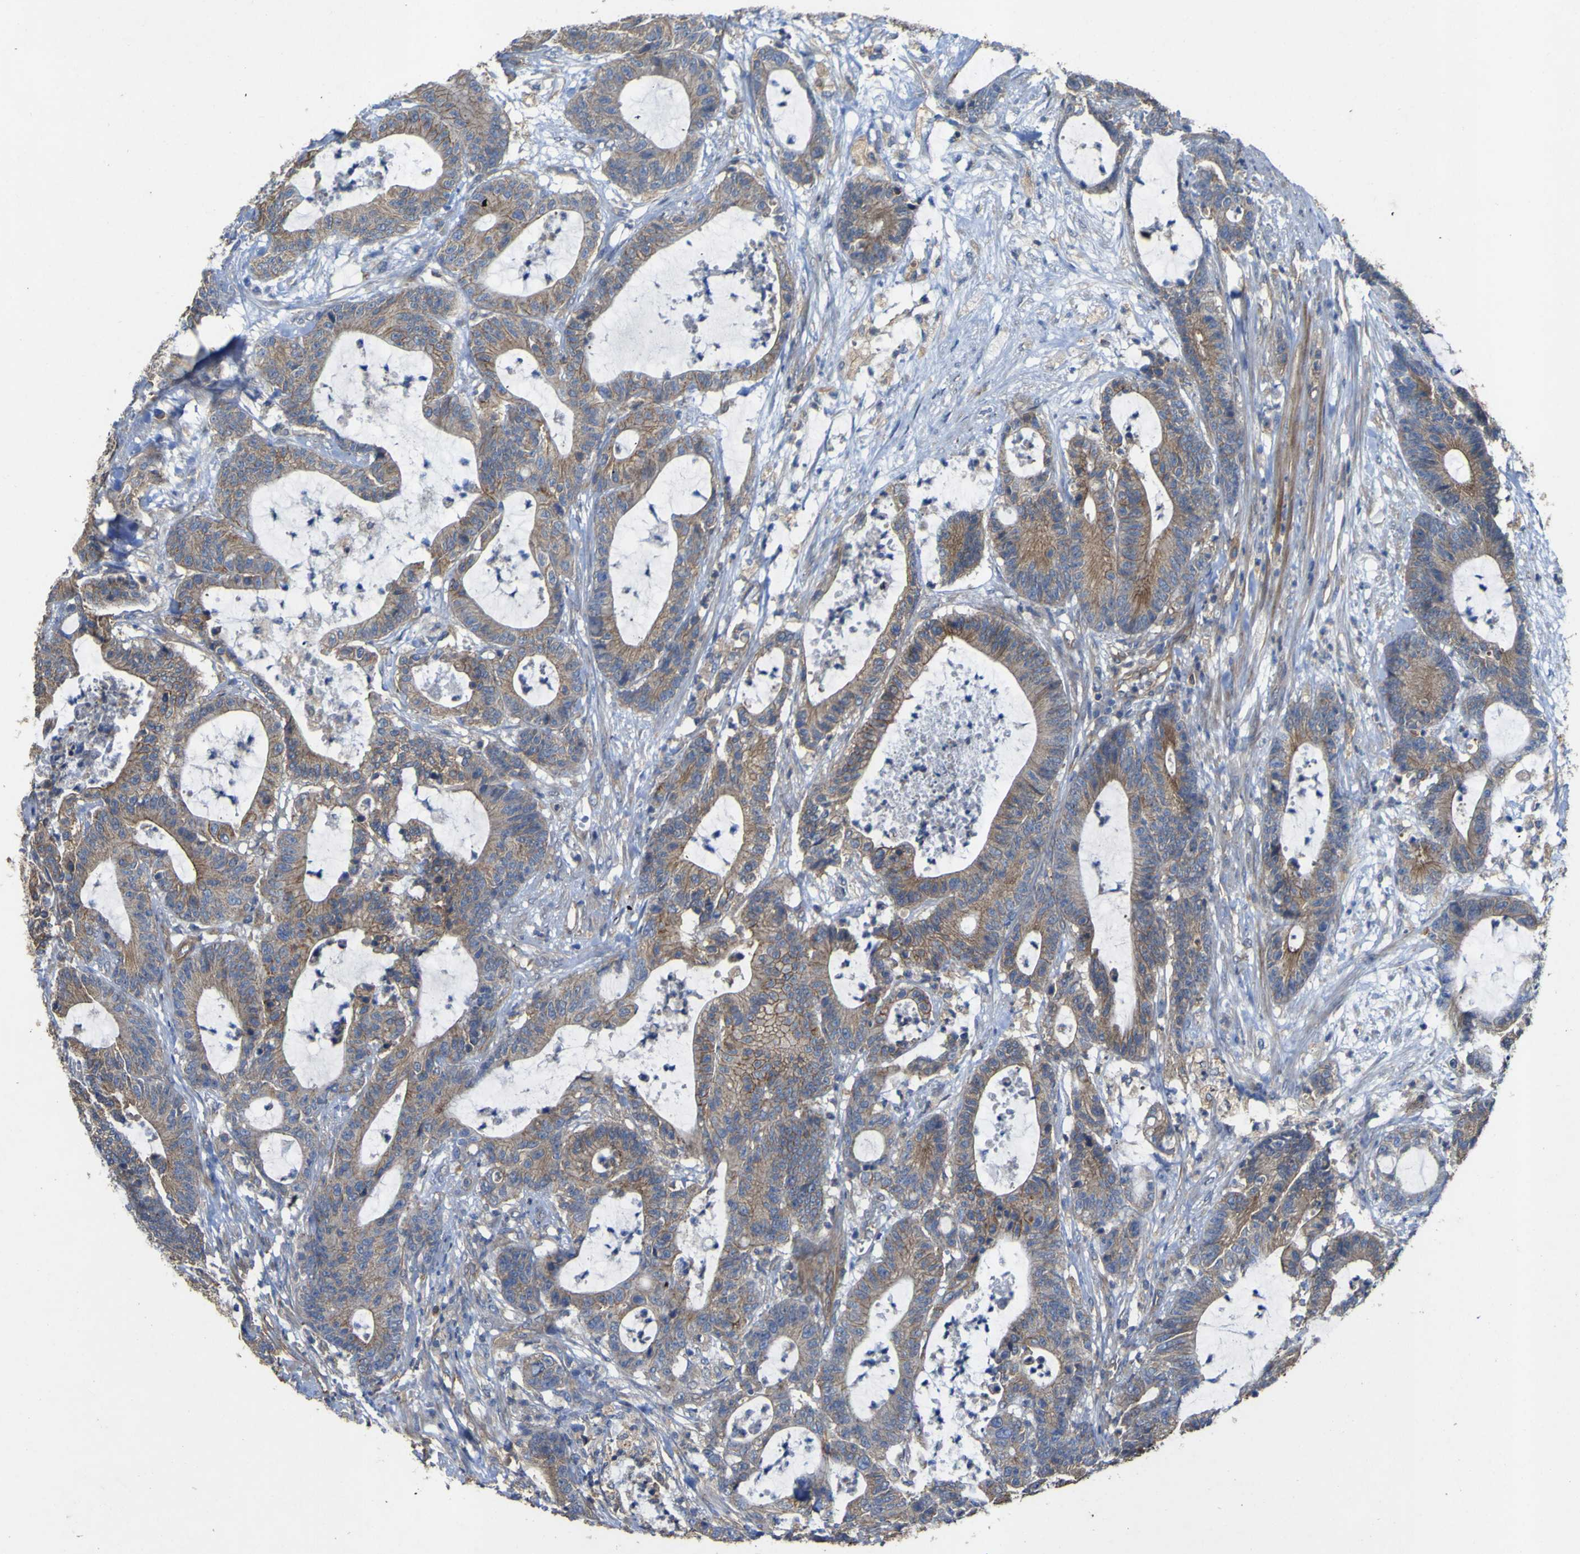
{"staining": {"intensity": "moderate", "quantity": ">75%", "location": "cytoplasmic/membranous"}, "tissue": "colorectal cancer", "cell_type": "Tumor cells", "image_type": "cancer", "snomed": [{"axis": "morphology", "description": "Adenocarcinoma, NOS"}, {"axis": "topography", "description": "Colon"}], "caption": "High-power microscopy captured an immunohistochemistry photomicrograph of colorectal cancer (adenocarcinoma), revealing moderate cytoplasmic/membranous positivity in approximately >75% of tumor cells. (DAB (3,3'-diaminobenzidine) = brown stain, brightfield microscopy at high magnification).", "gene": "TNFSF15", "patient": {"sex": "female", "age": 84}}